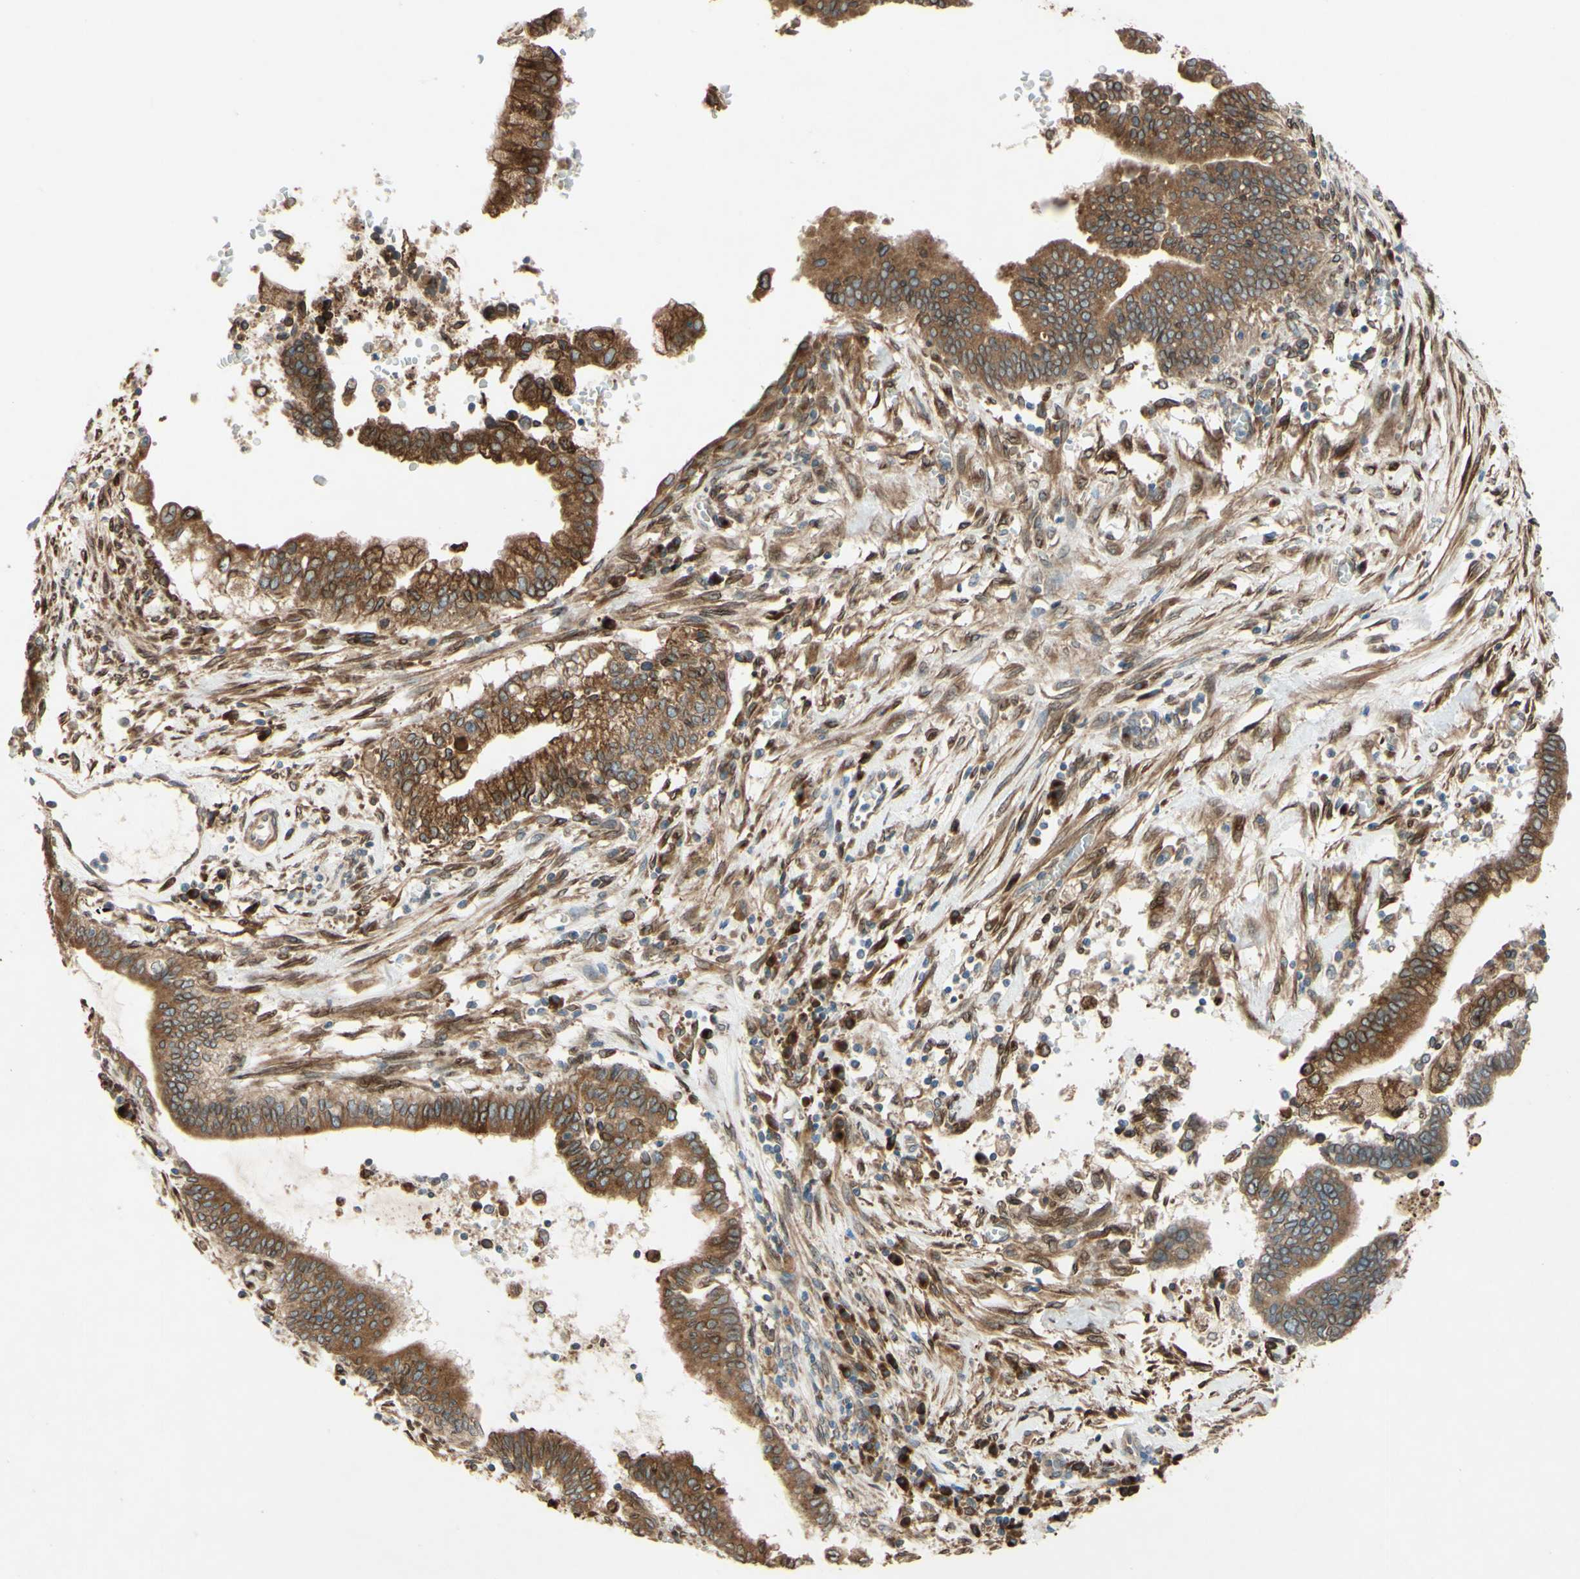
{"staining": {"intensity": "strong", "quantity": ">75%", "location": "cytoplasmic/membranous,nuclear"}, "tissue": "cervical cancer", "cell_type": "Tumor cells", "image_type": "cancer", "snomed": [{"axis": "morphology", "description": "Adenocarcinoma, NOS"}, {"axis": "topography", "description": "Cervix"}], "caption": "Brown immunohistochemical staining in human cervical adenocarcinoma reveals strong cytoplasmic/membranous and nuclear positivity in approximately >75% of tumor cells.", "gene": "PTPRU", "patient": {"sex": "female", "age": 44}}